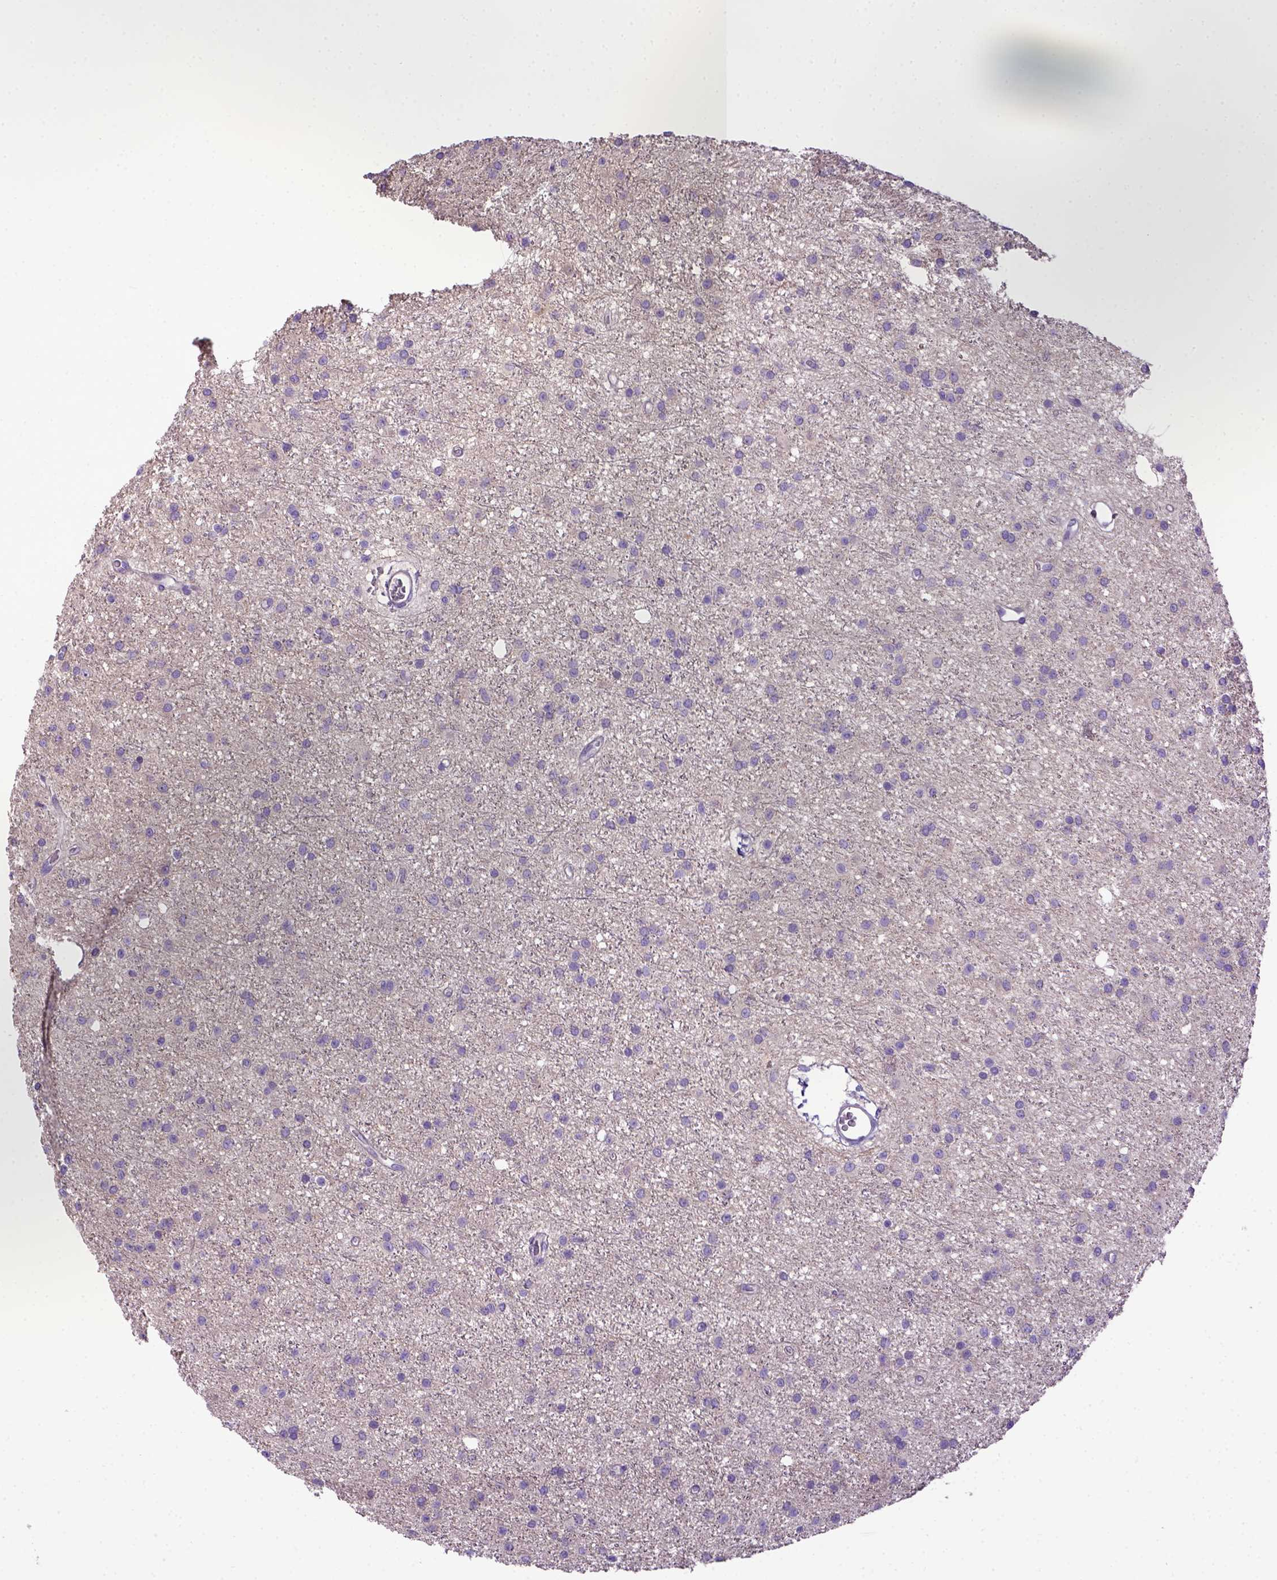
{"staining": {"intensity": "negative", "quantity": "none", "location": "none"}, "tissue": "glioma", "cell_type": "Tumor cells", "image_type": "cancer", "snomed": [{"axis": "morphology", "description": "Glioma, malignant, Low grade"}, {"axis": "topography", "description": "Brain"}], "caption": "Protein analysis of glioma demonstrates no significant staining in tumor cells. (DAB immunohistochemistry (IHC) visualized using brightfield microscopy, high magnification).", "gene": "ADAM12", "patient": {"sex": "male", "age": 27}}